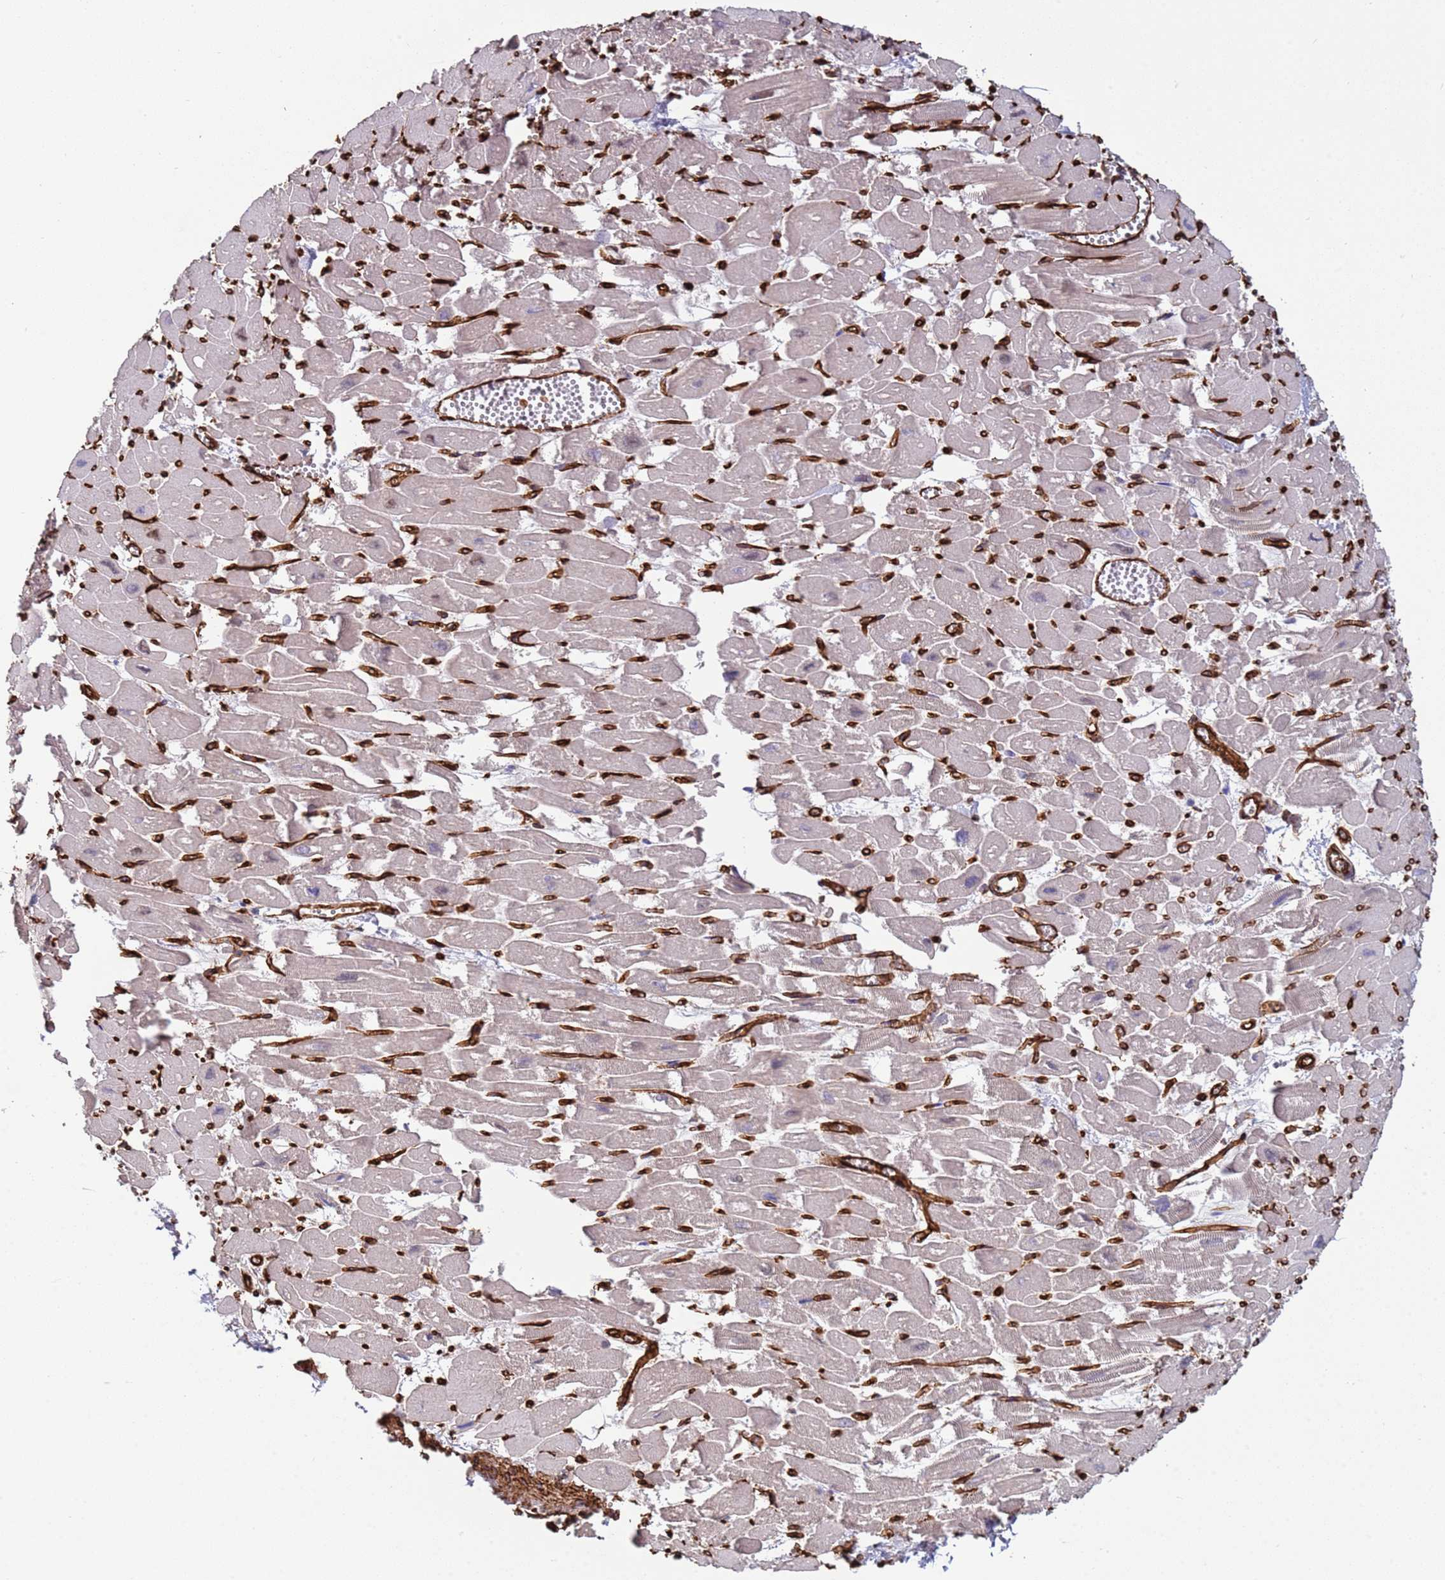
{"staining": {"intensity": "weak", "quantity": "25%-75%", "location": "cytoplasmic/membranous"}, "tissue": "heart muscle", "cell_type": "Cardiomyocytes", "image_type": "normal", "snomed": [{"axis": "morphology", "description": "Normal tissue, NOS"}, {"axis": "topography", "description": "Heart"}], "caption": "Protein expression analysis of unremarkable human heart muscle reveals weak cytoplasmic/membranous expression in approximately 25%-75% of cardiomyocytes. Nuclei are stained in blue.", "gene": "GASK1A", "patient": {"sex": "male", "age": 54}}